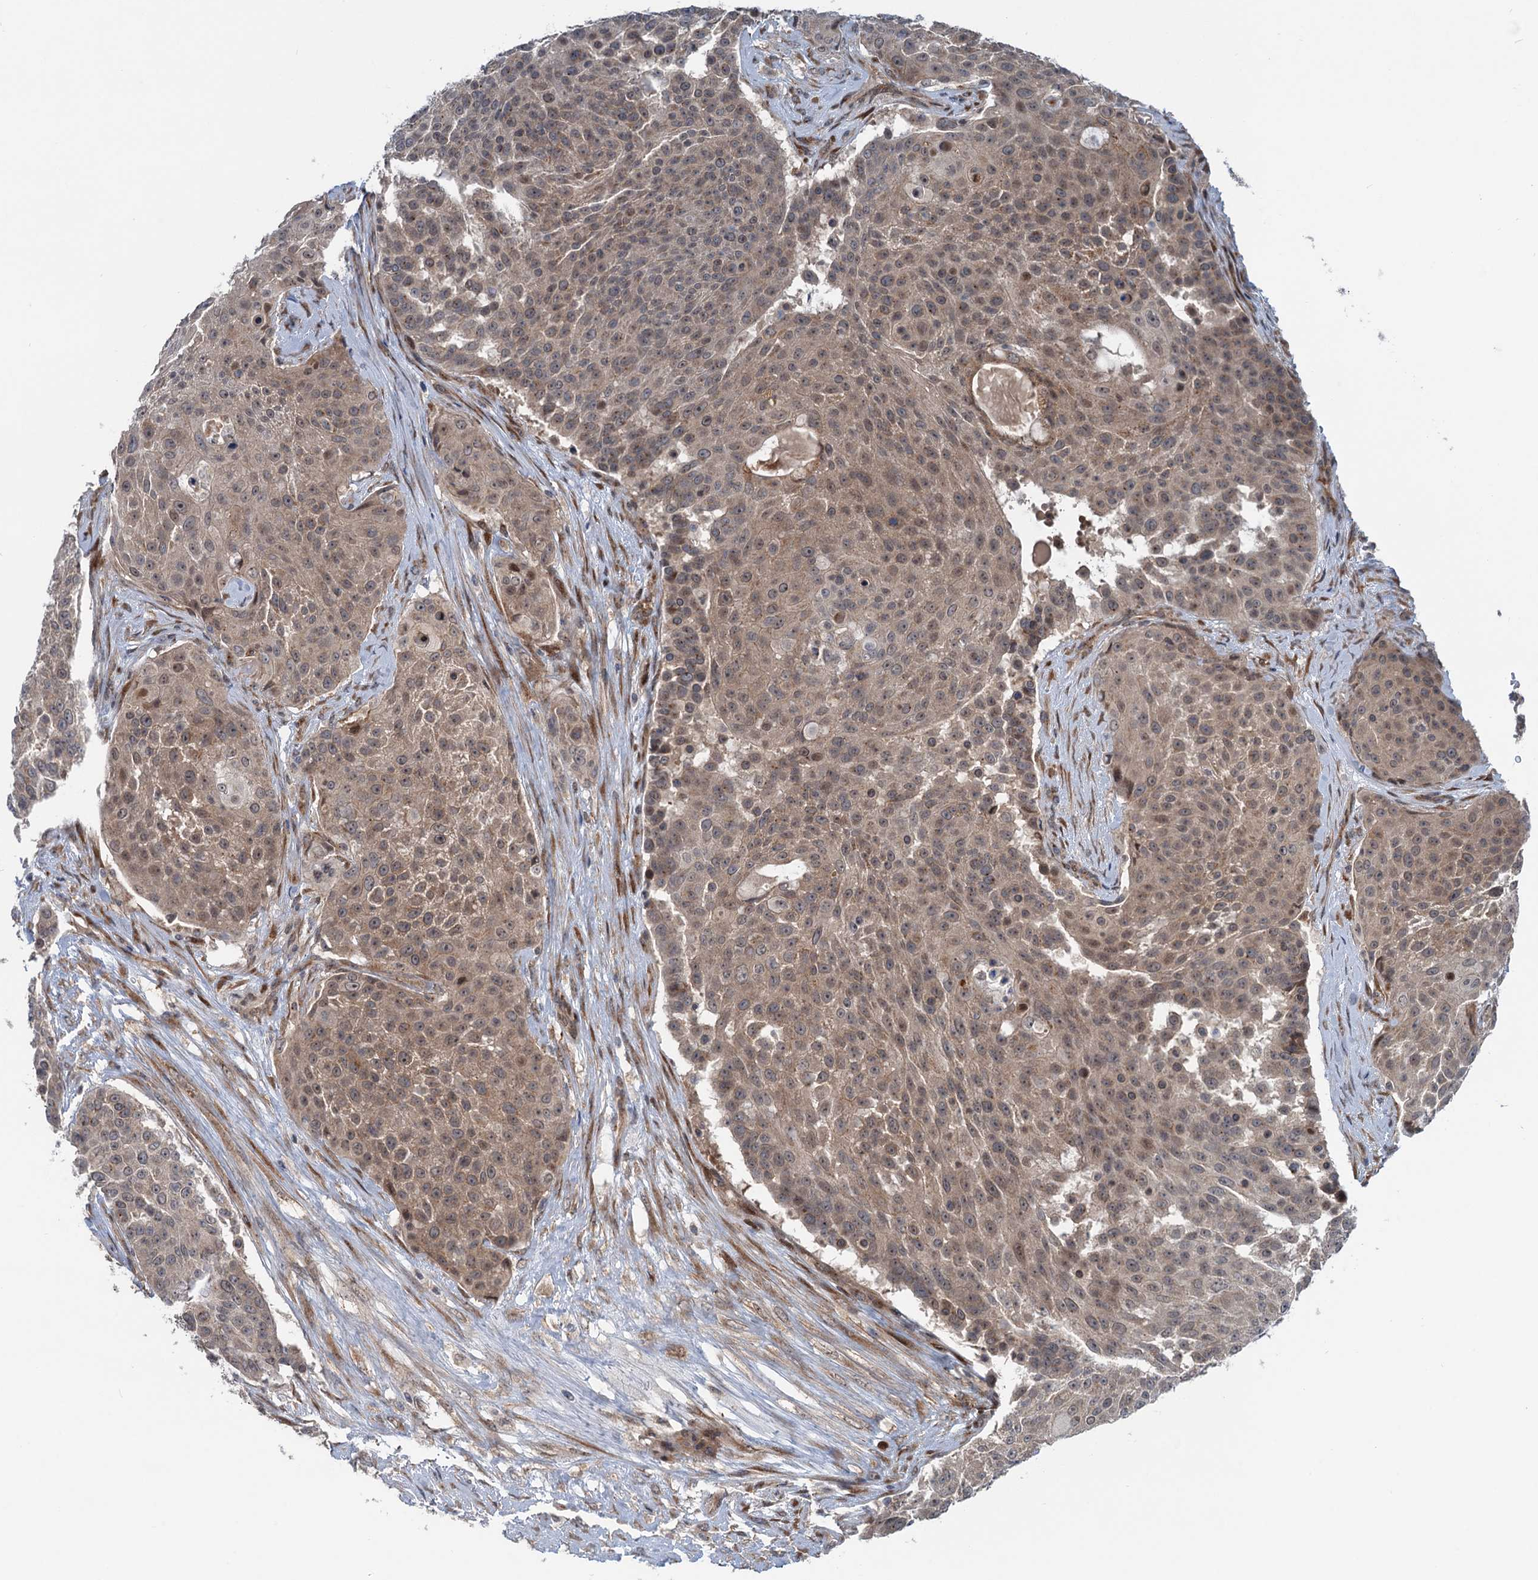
{"staining": {"intensity": "weak", "quantity": ">75%", "location": "cytoplasmic/membranous,nuclear"}, "tissue": "urothelial cancer", "cell_type": "Tumor cells", "image_type": "cancer", "snomed": [{"axis": "morphology", "description": "Urothelial carcinoma, High grade"}, {"axis": "topography", "description": "Urinary bladder"}], "caption": "Urothelial cancer stained with DAB immunohistochemistry (IHC) reveals low levels of weak cytoplasmic/membranous and nuclear expression in approximately >75% of tumor cells. The staining was performed using DAB to visualize the protein expression in brown, while the nuclei were stained in blue with hematoxylin (Magnification: 20x).", "gene": "DYNC2I2", "patient": {"sex": "female", "age": 63}}